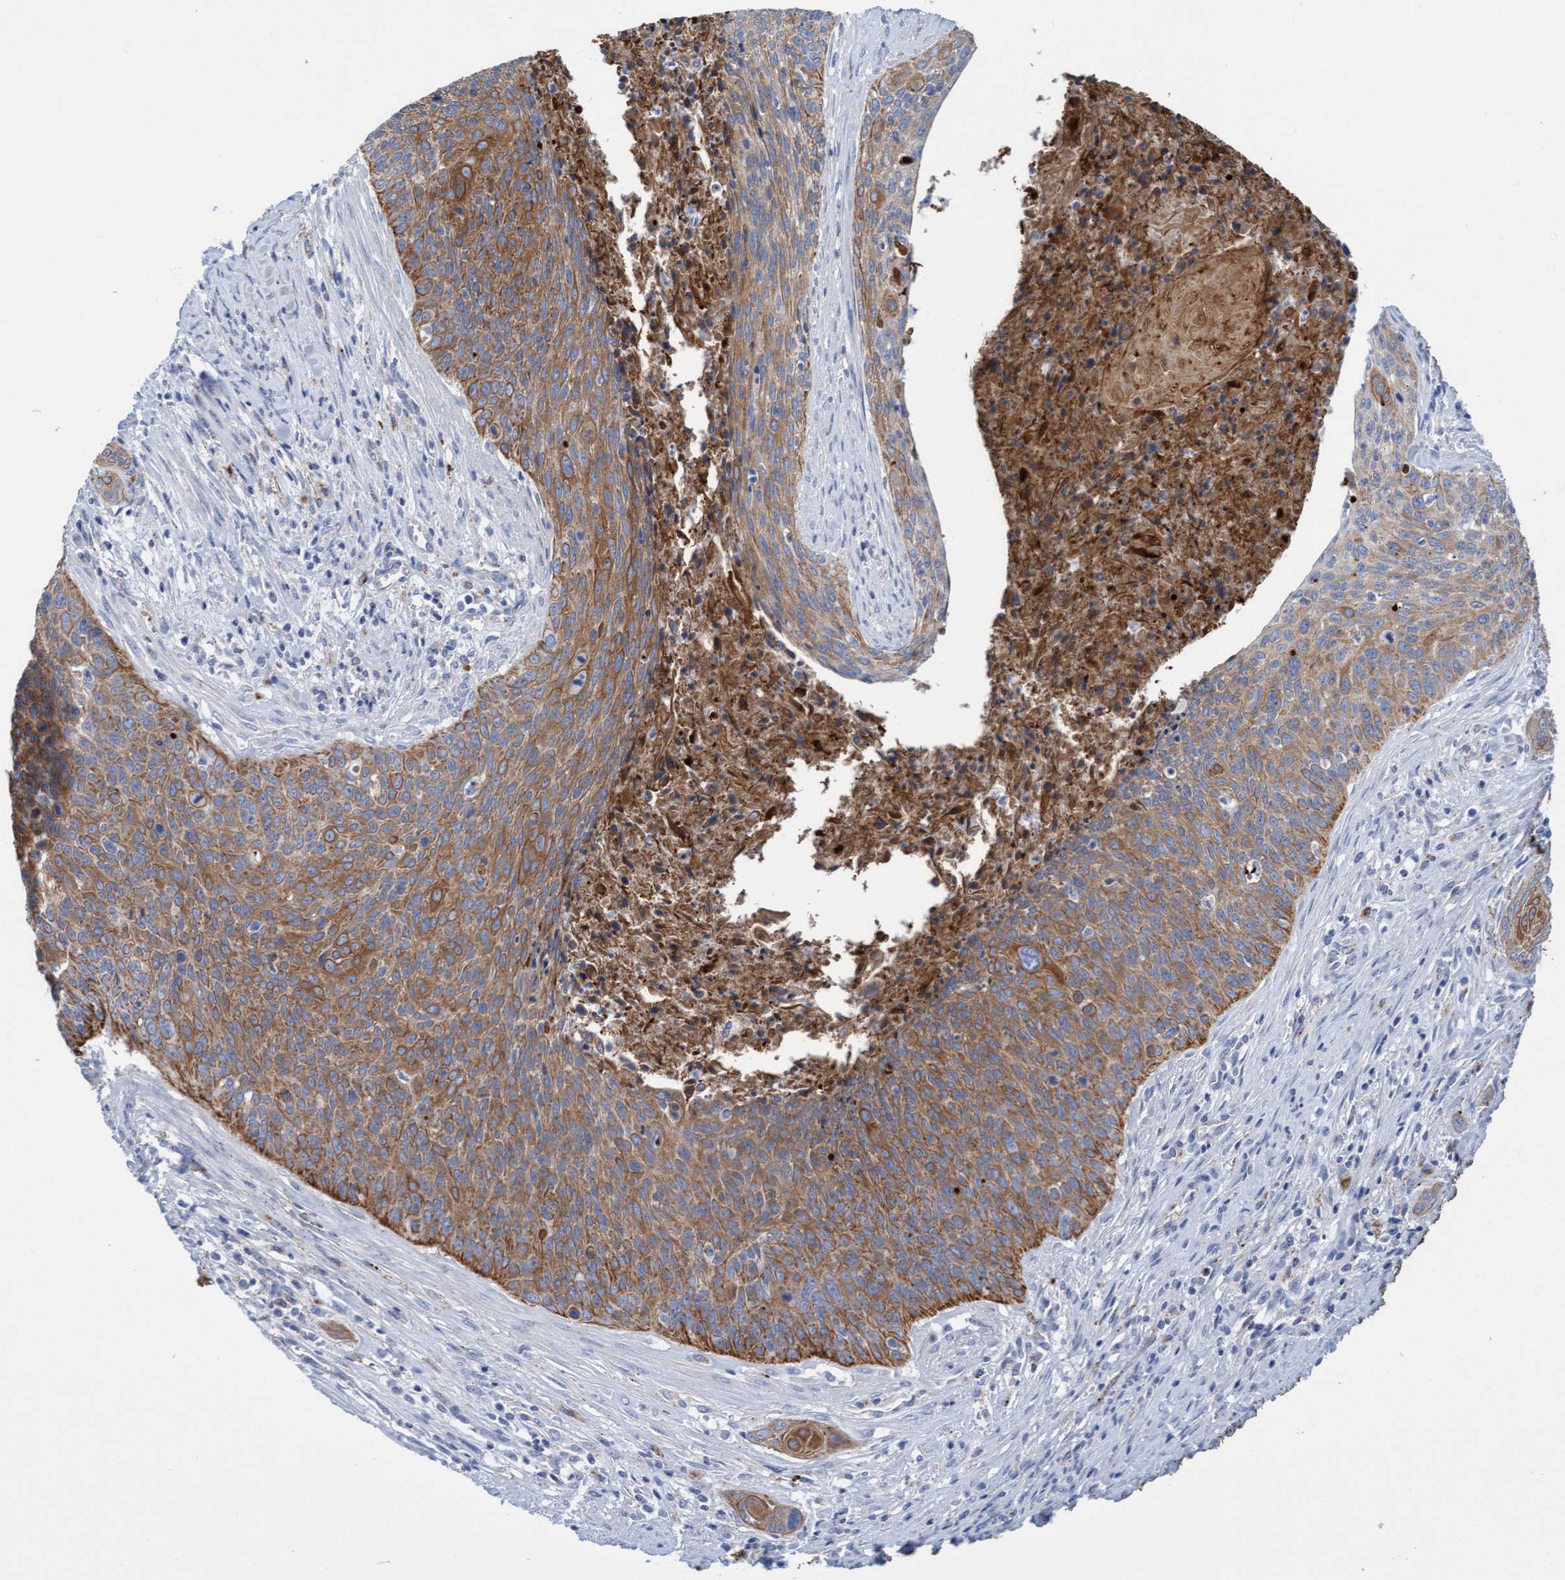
{"staining": {"intensity": "moderate", "quantity": ">75%", "location": "cytoplasmic/membranous"}, "tissue": "cervical cancer", "cell_type": "Tumor cells", "image_type": "cancer", "snomed": [{"axis": "morphology", "description": "Squamous cell carcinoma, NOS"}, {"axis": "topography", "description": "Cervix"}], "caption": "IHC photomicrograph of neoplastic tissue: human squamous cell carcinoma (cervical) stained using immunohistochemistry (IHC) displays medium levels of moderate protein expression localized specifically in the cytoplasmic/membranous of tumor cells, appearing as a cytoplasmic/membranous brown color.", "gene": "SGSH", "patient": {"sex": "female", "age": 55}}